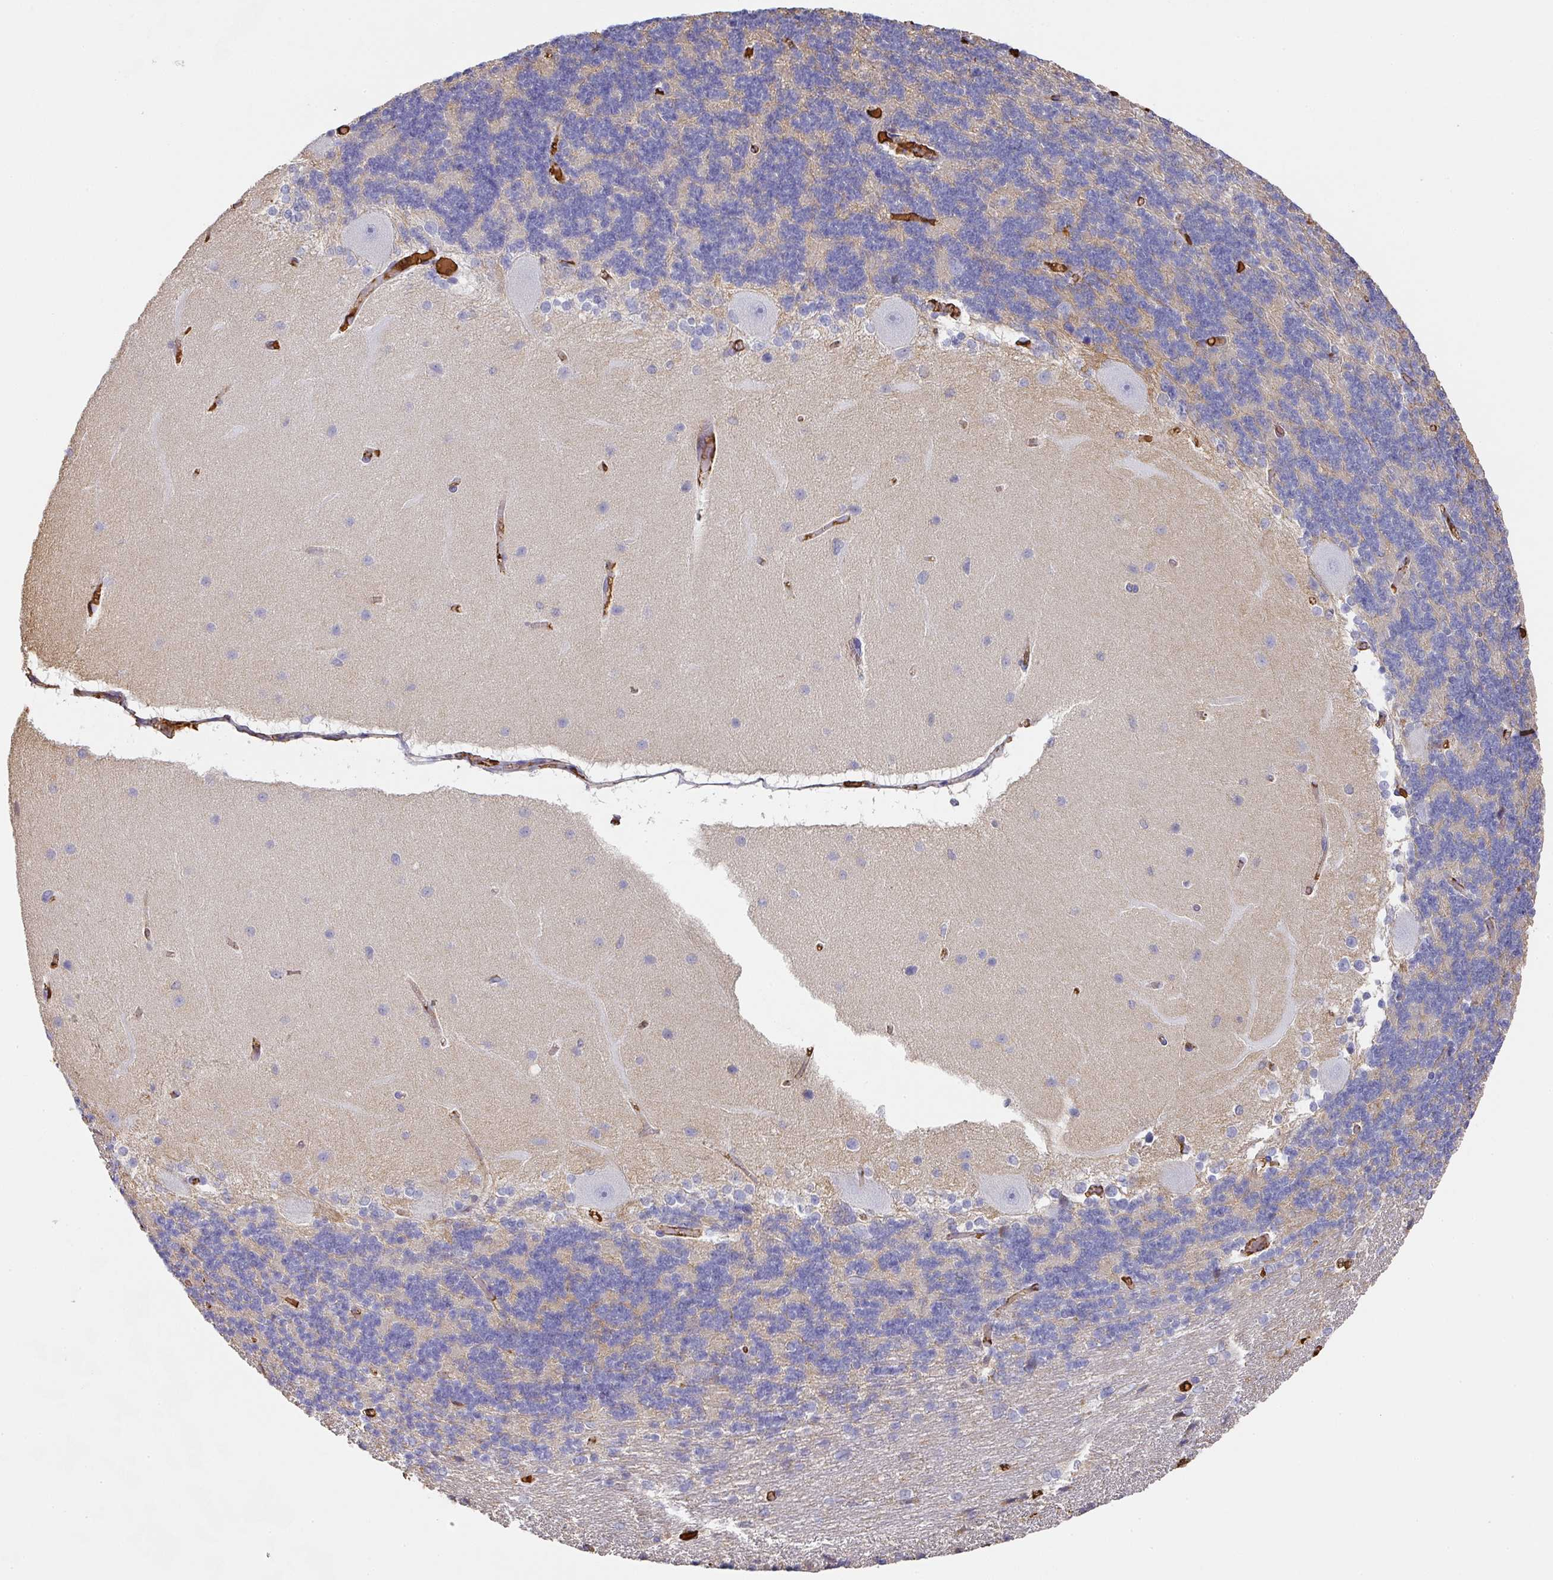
{"staining": {"intensity": "negative", "quantity": "none", "location": "none"}, "tissue": "cerebellum", "cell_type": "Cells in granular layer", "image_type": "normal", "snomed": [{"axis": "morphology", "description": "Normal tissue, NOS"}, {"axis": "topography", "description": "Cerebellum"}], "caption": "Immunohistochemistry image of normal cerebellum stained for a protein (brown), which shows no expression in cells in granular layer. (DAB immunohistochemistry (IHC) visualized using brightfield microscopy, high magnification).", "gene": "ALB", "patient": {"sex": "female", "age": 54}}